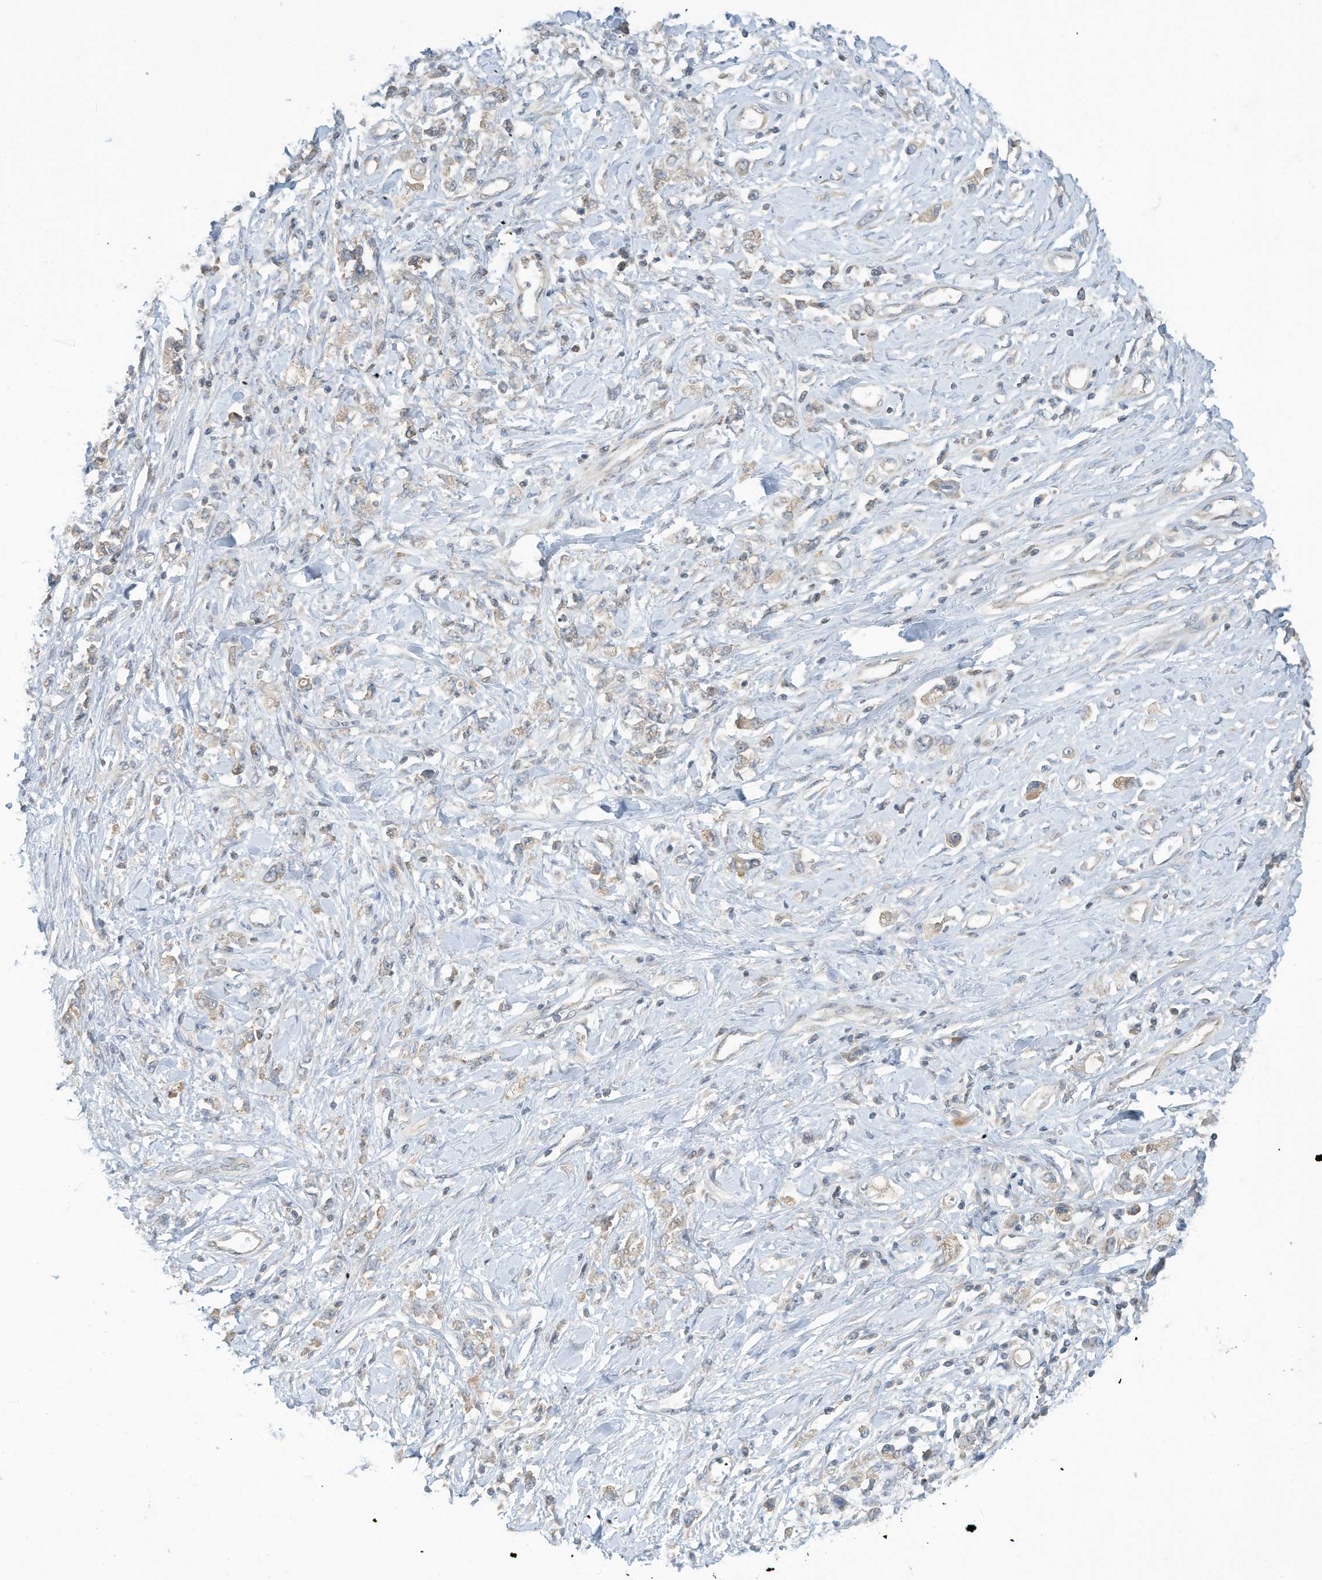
{"staining": {"intensity": "weak", "quantity": "<25%", "location": "cytoplasmic/membranous"}, "tissue": "stomach cancer", "cell_type": "Tumor cells", "image_type": "cancer", "snomed": [{"axis": "morphology", "description": "Adenocarcinoma, NOS"}, {"axis": "topography", "description": "Stomach"}], "caption": "Protein analysis of stomach cancer (adenocarcinoma) shows no significant staining in tumor cells.", "gene": "SCGB1D2", "patient": {"sex": "female", "age": 76}}